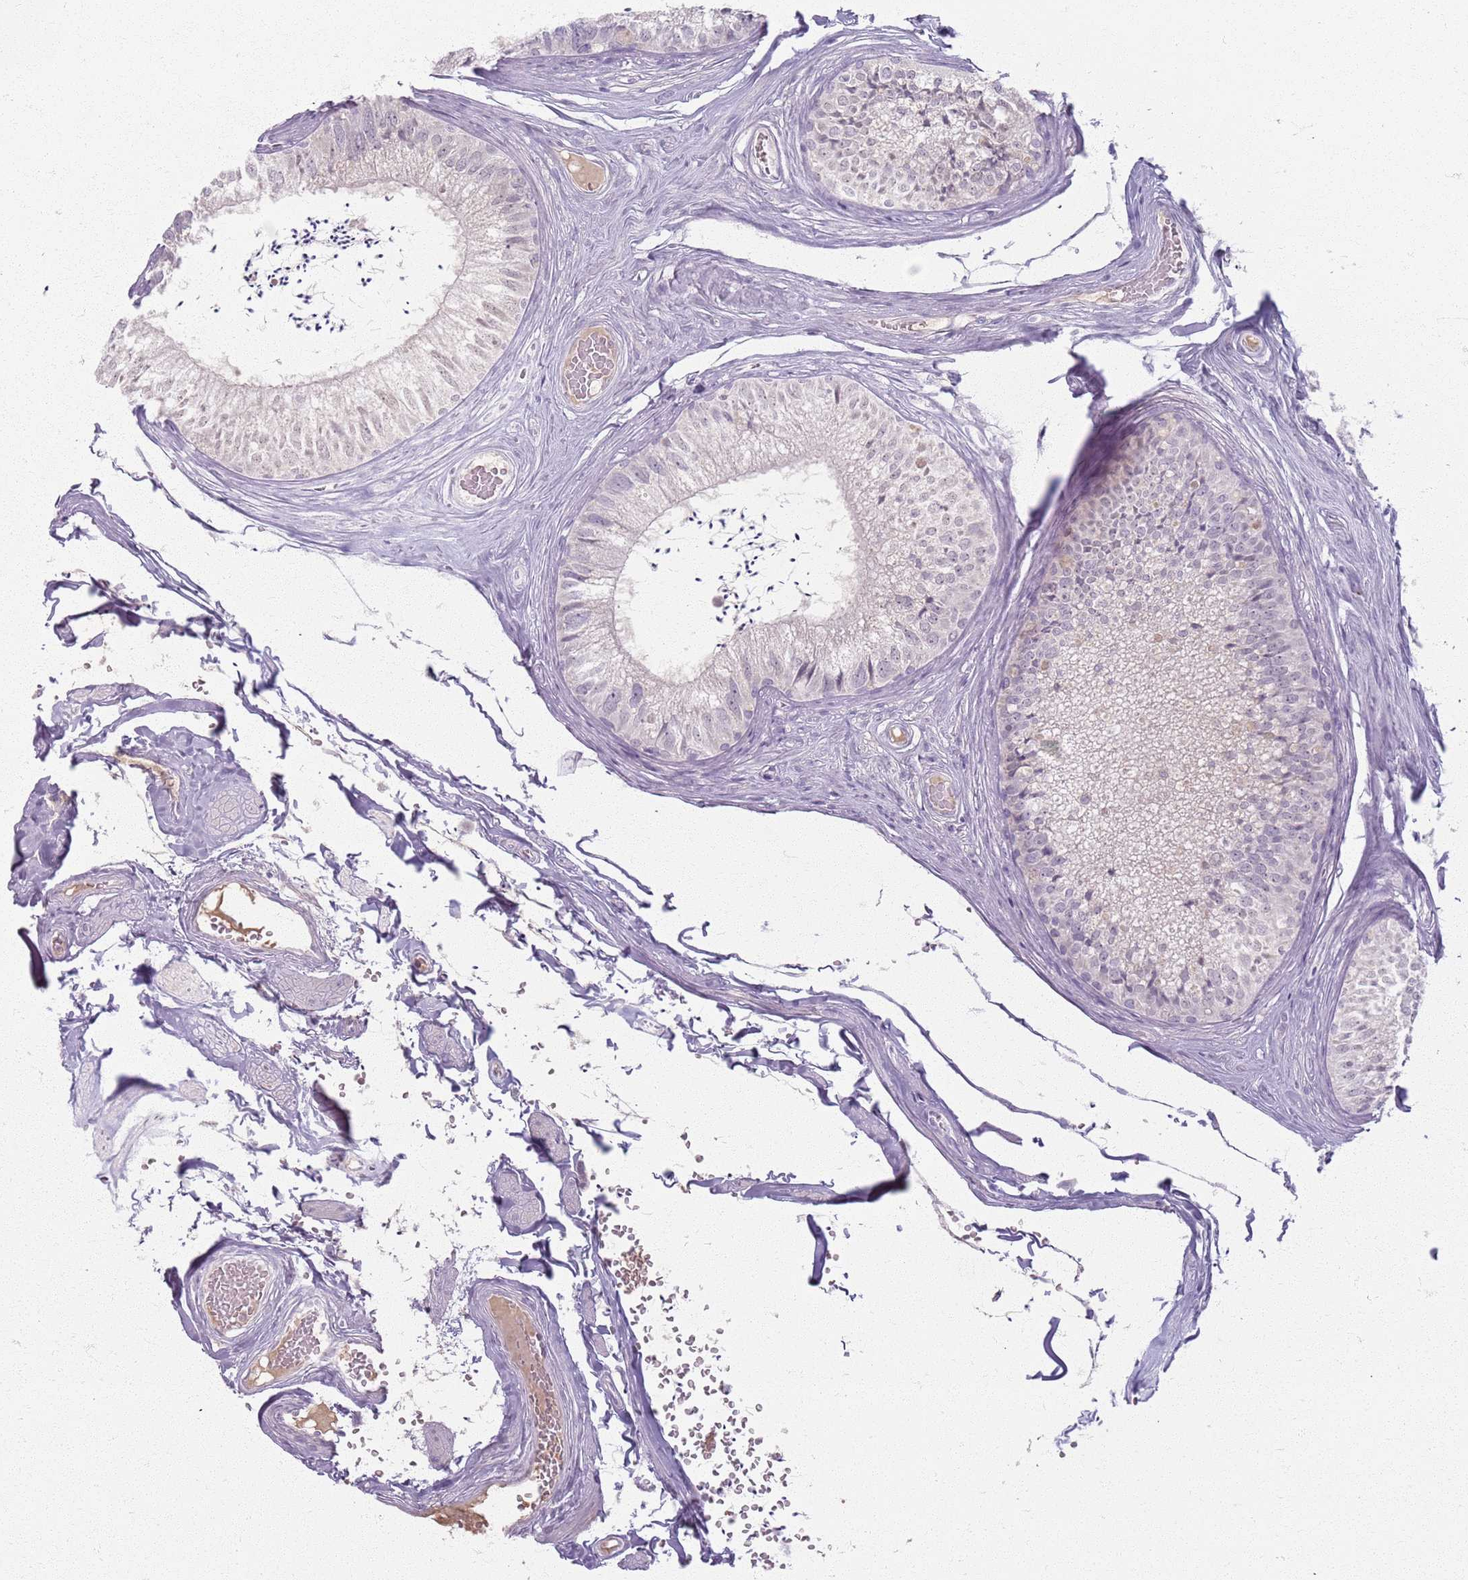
{"staining": {"intensity": "negative", "quantity": "none", "location": "none"}, "tissue": "epididymis", "cell_type": "Glandular cells", "image_type": "normal", "snomed": [{"axis": "morphology", "description": "Normal tissue, NOS"}, {"axis": "topography", "description": "Epididymis"}], "caption": "This is a photomicrograph of immunohistochemistry (IHC) staining of benign epididymis, which shows no staining in glandular cells.", "gene": "CRIPT", "patient": {"sex": "male", "age": 79}}